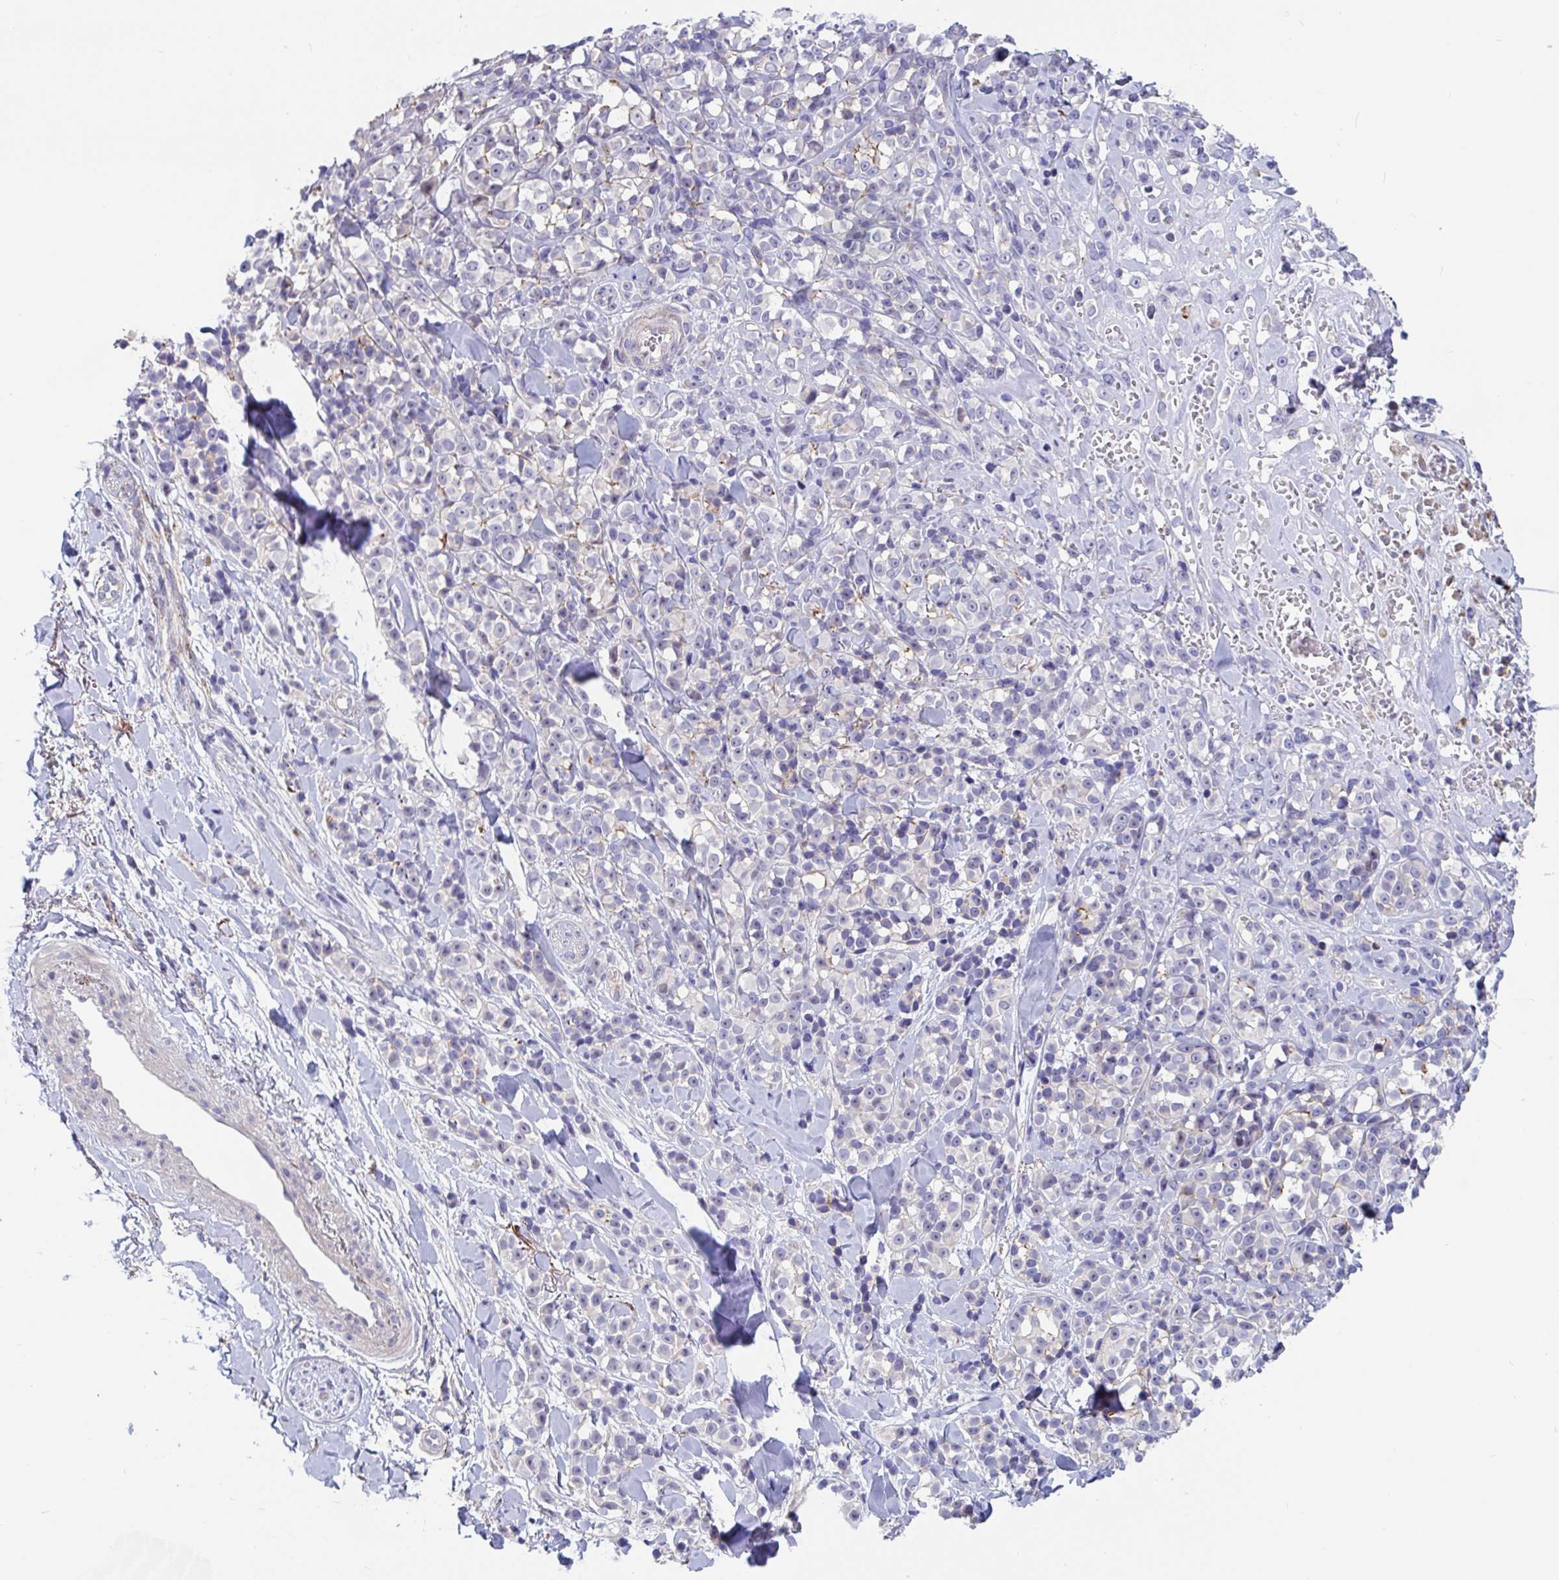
{"staining": {"intensity": "negative", "quantity": "none", "location": "none"}, "tissue": "melanoma", "cell_type": "Tumor cells", "image_type": "cancer", "snomed": [{"axis": "morphology", "description": "Malignant melanoma, NOS"}, {"axis": "topography", "description": "Skin"}], "caption": "This is an immunohistochemistry photomicrograph of malignant melanoma. There is no staining in tumor cells.", "gene": "FAM156B", "patient": {"sex": "male", "age": 85}}